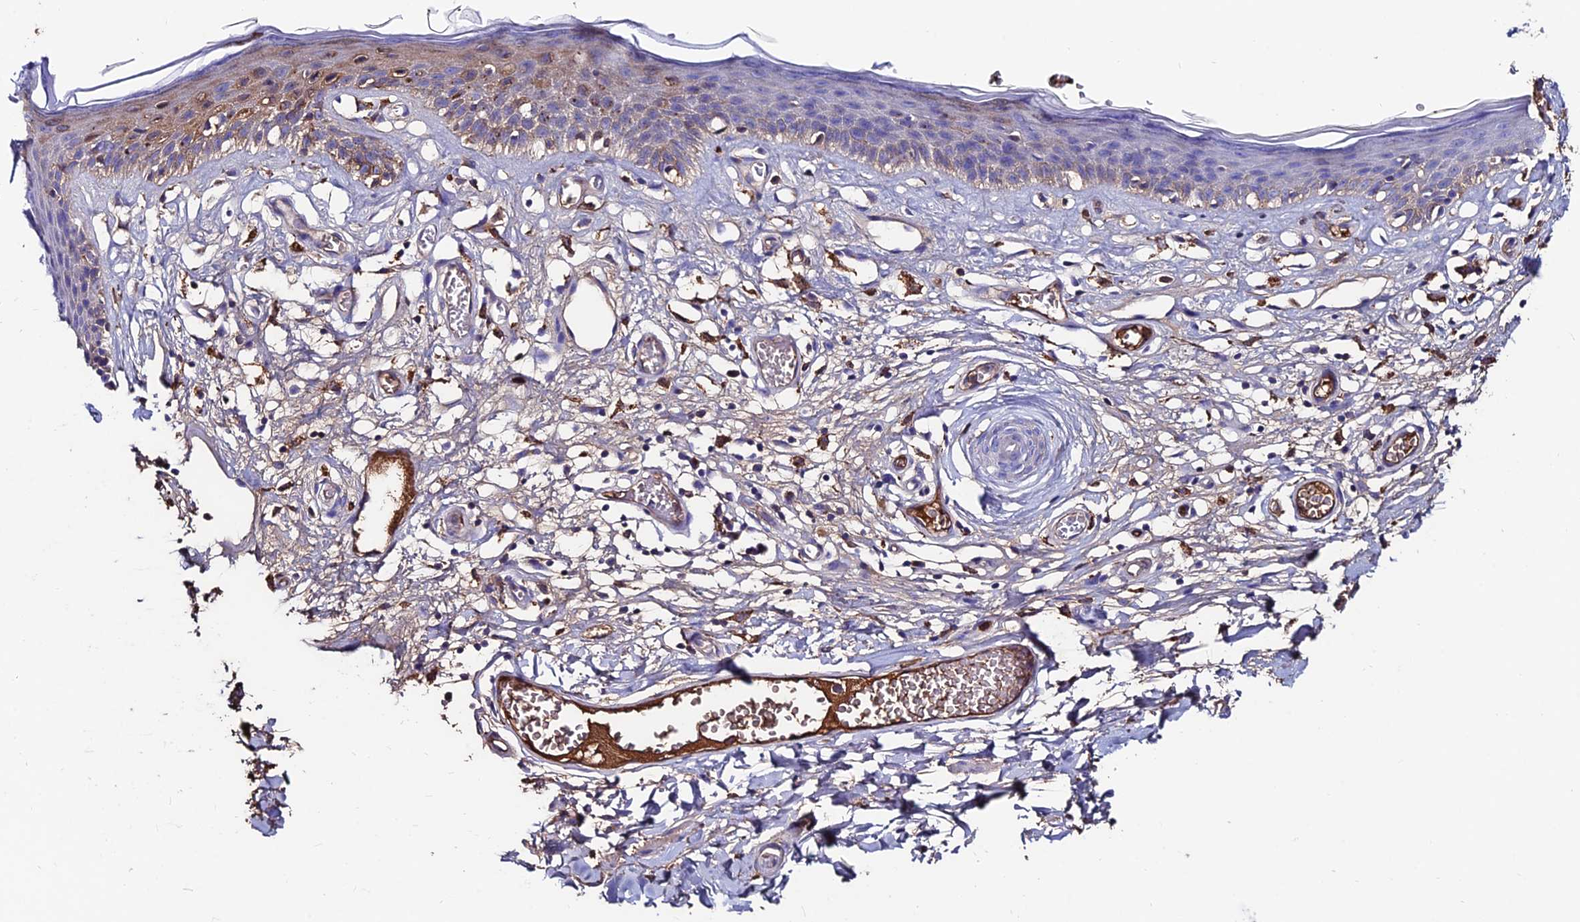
{"staining": {"intensity": "weak", "quantity": "<25%", "location": "cytoplasmic/membranous"}, "tissue": "skin", "cell_type": "Epidermal cells", "image_type": "normal", "snomed": [{"axis": "morphology", "description": "Normal tissue, NOS"}, {"axis": "topography", "description": "Adipose tissue"}, {"axis": "topography", "description": "Vascular tissue"}, {"axis": "topography", "description": "Vulva"}, {"axis": "topography", "description": "Peripheral nerve tissue"}], "caption": "Image shows no protein staining in epidermal cells of benign skin.", "gene": "SLC25A16", "patient": {"sex": "female", "age": 86}}